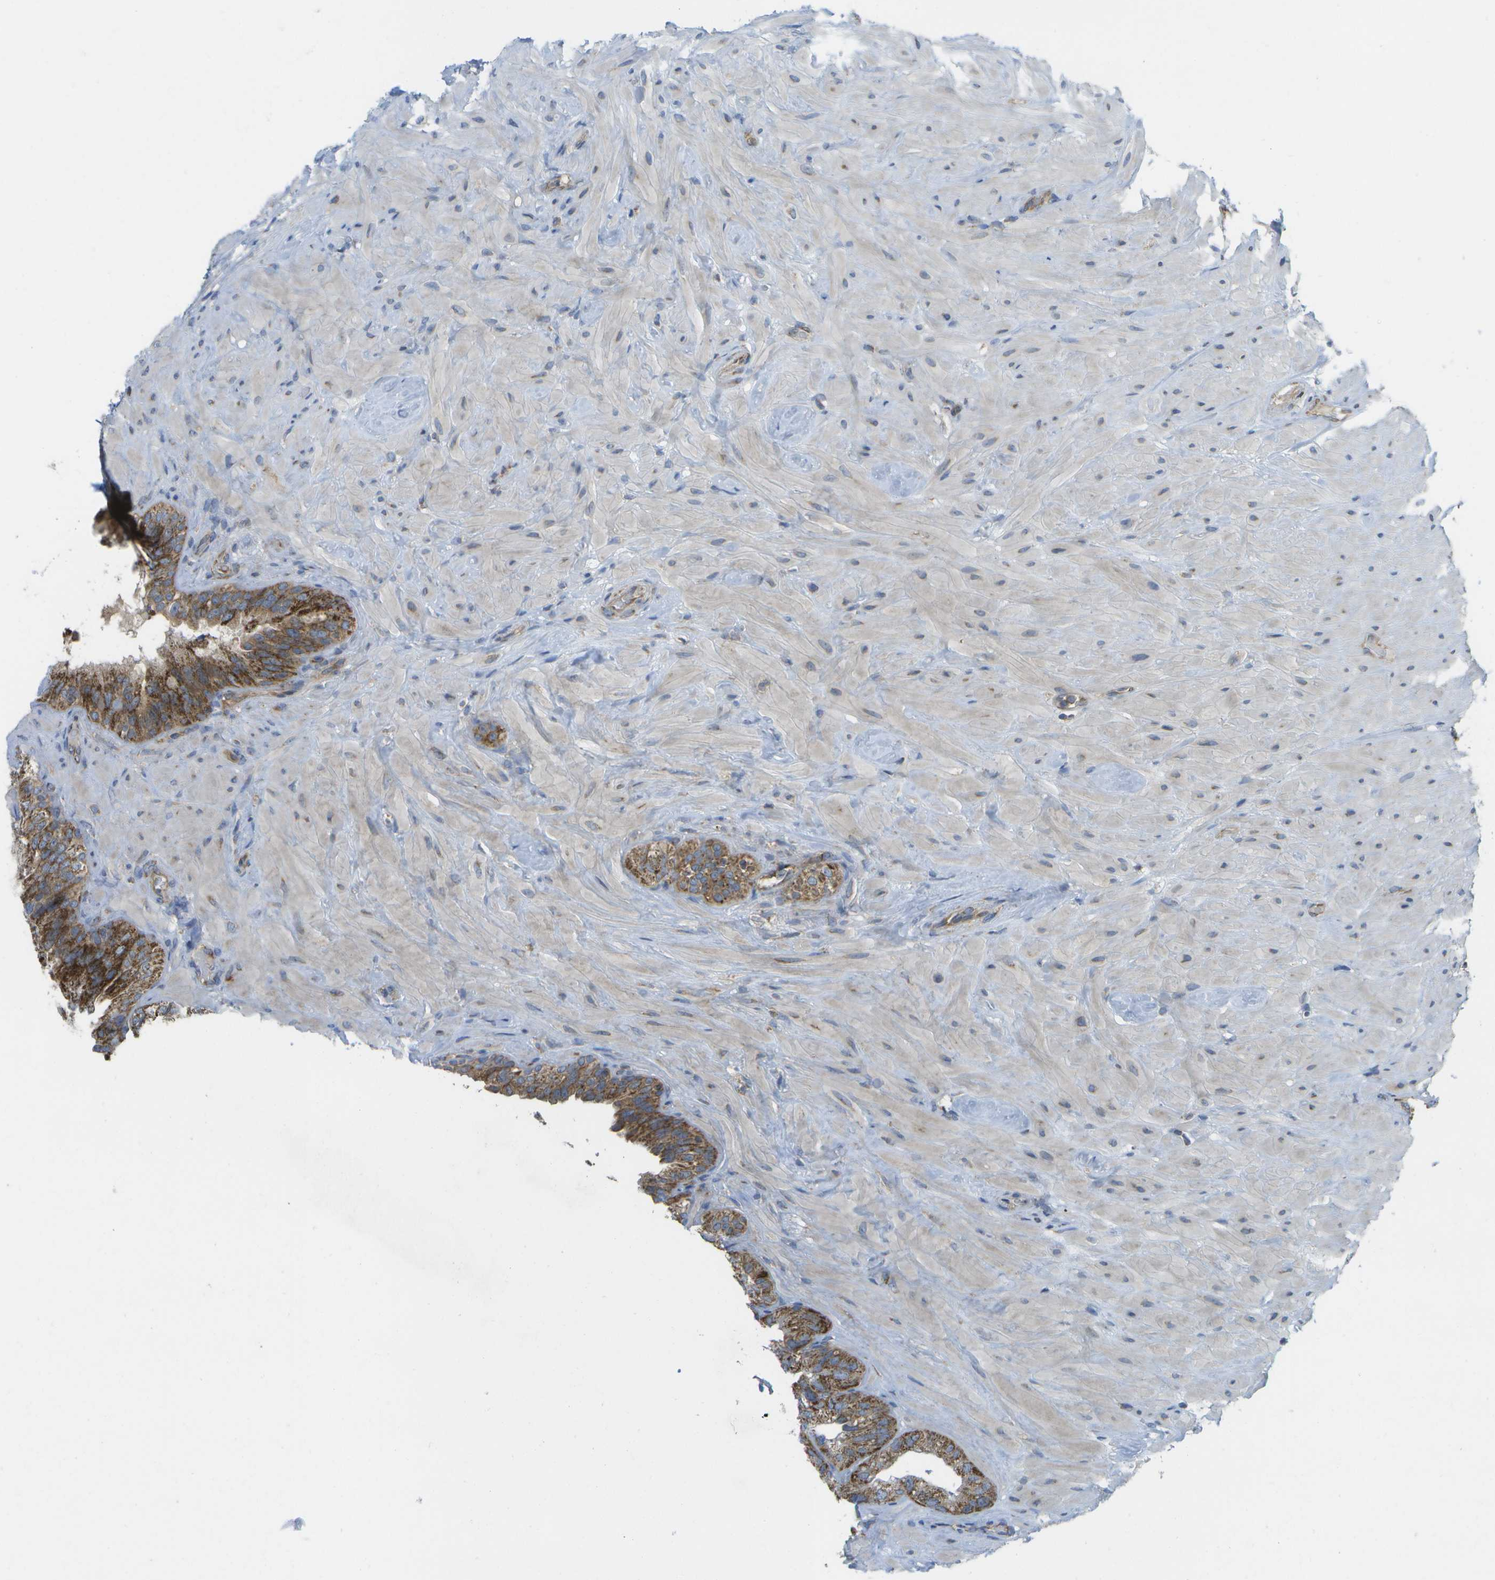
{"staining": {"intensity": "moderate", "quantity": ">75%", "location": "cytoplasmic/membranous"}, "tissue": "seminal vesicle", "cell_type": "Glandular cells", "image_type": "normal", "snomed": [{"axis": "morphology", "description": "Normal tissue, NOS"}, {"axis": "topography", "description": "Seminal veicle"}], "caption": "Immunohistochemical staining of unremarkable seminal vesicle reveals moderate cytoplasmic/membranous protein staining in approximately >75% of glandular cells.", "gene": "DPM3", "patient": {"sex": "male", "age": 68}}